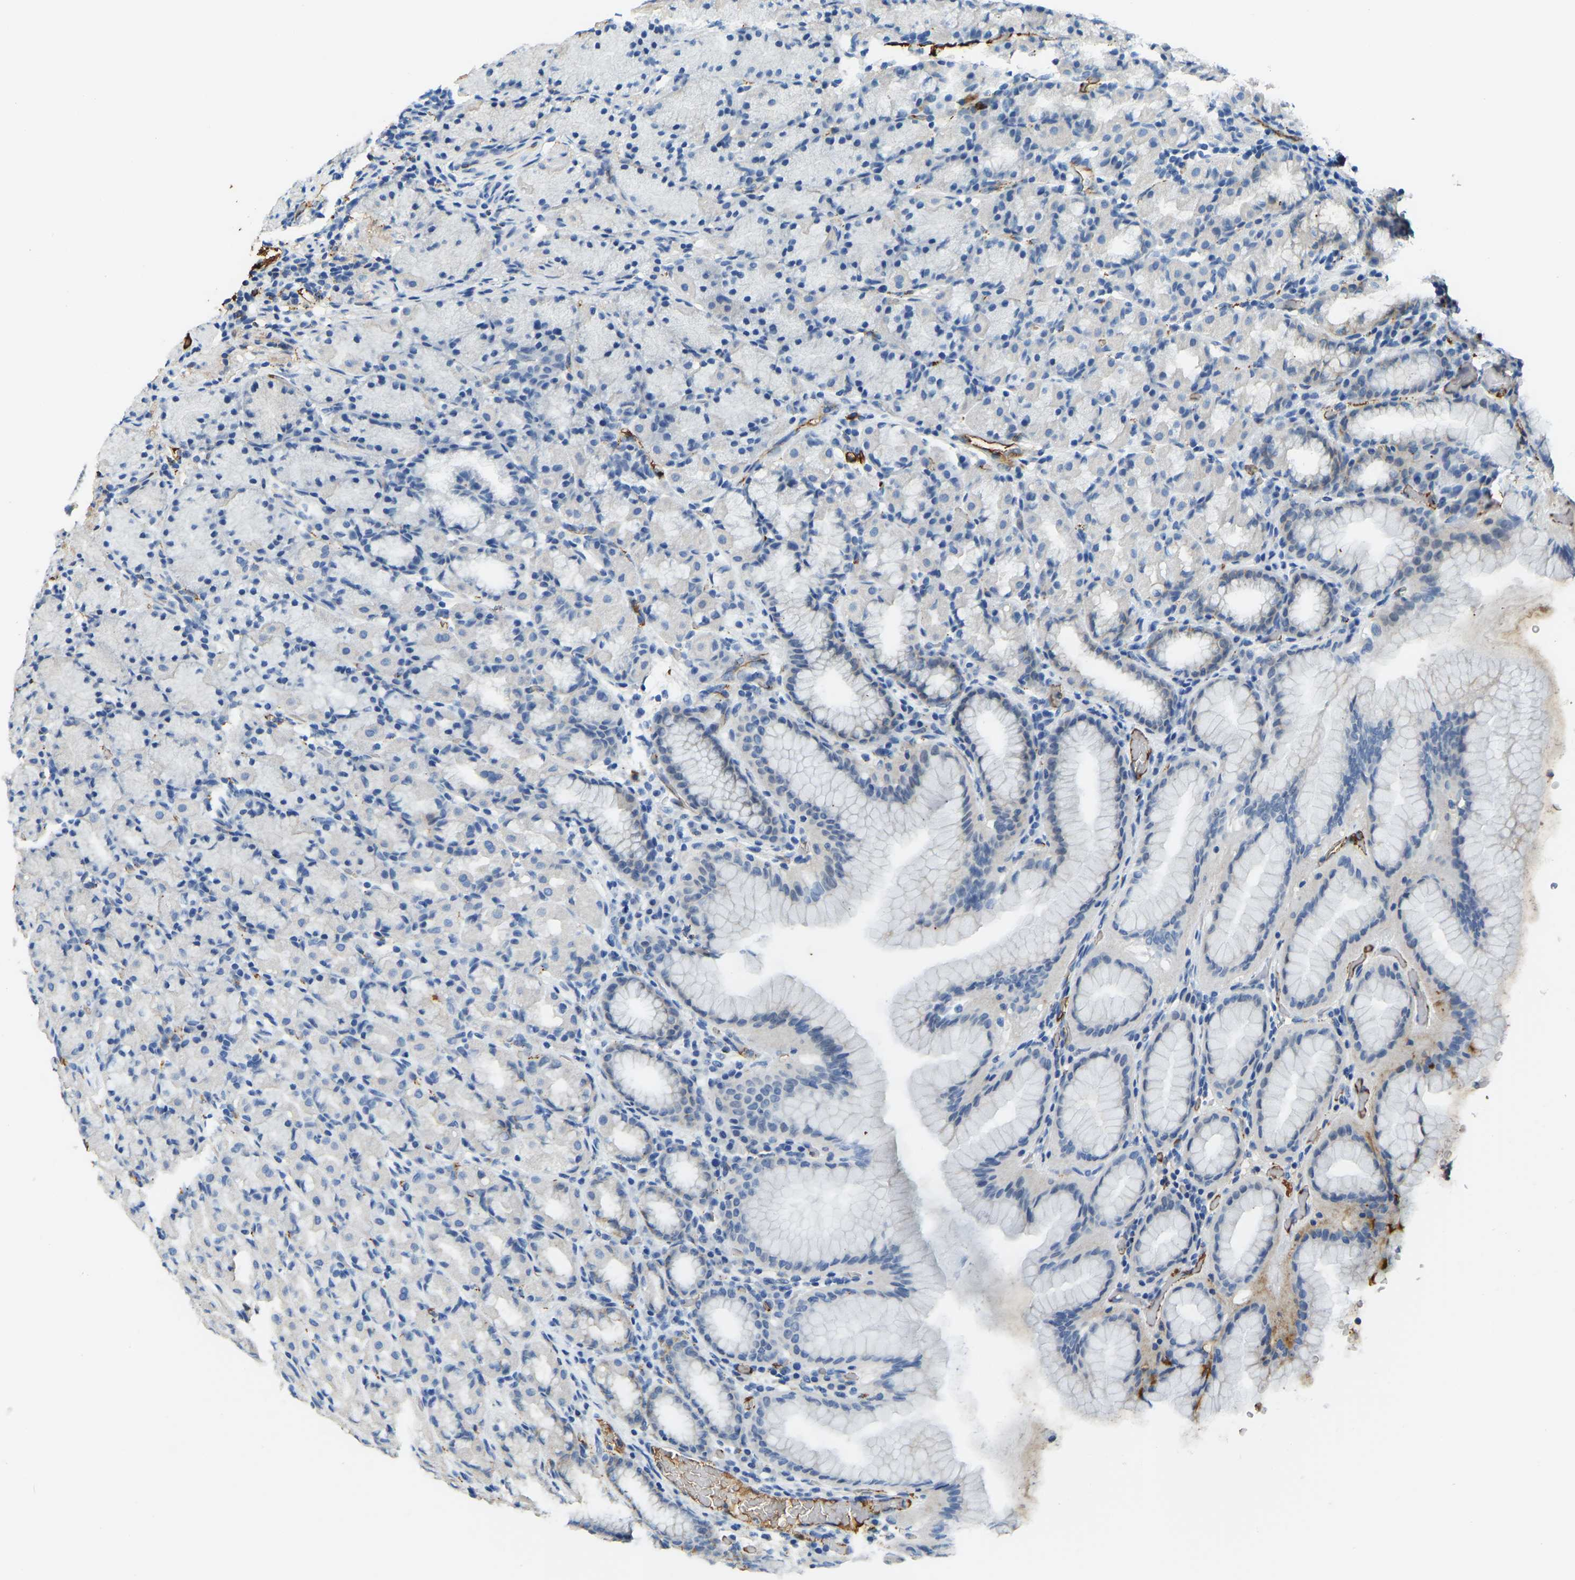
{"staining": {"intensity": "negative", "quantity": "none", "location": "none"}, "tissue": "stomach", "cell_type": "Glandular cells", "image_type": "normal", "snomed": [{"axis": "morphology", "description": "Normal tissue, NOS"}, {"axis": "topography", "description": "Stomach, upper"}], "caption": "High power microscopy photomicrograph of an immunohistochemistry (IHC) micrograph of normal stomach, revealing no significant staining in glandular cells. (DAB IHC, high magnification).", "gene": "THBS4", "patient": {"sex": "male", "age": 68}}